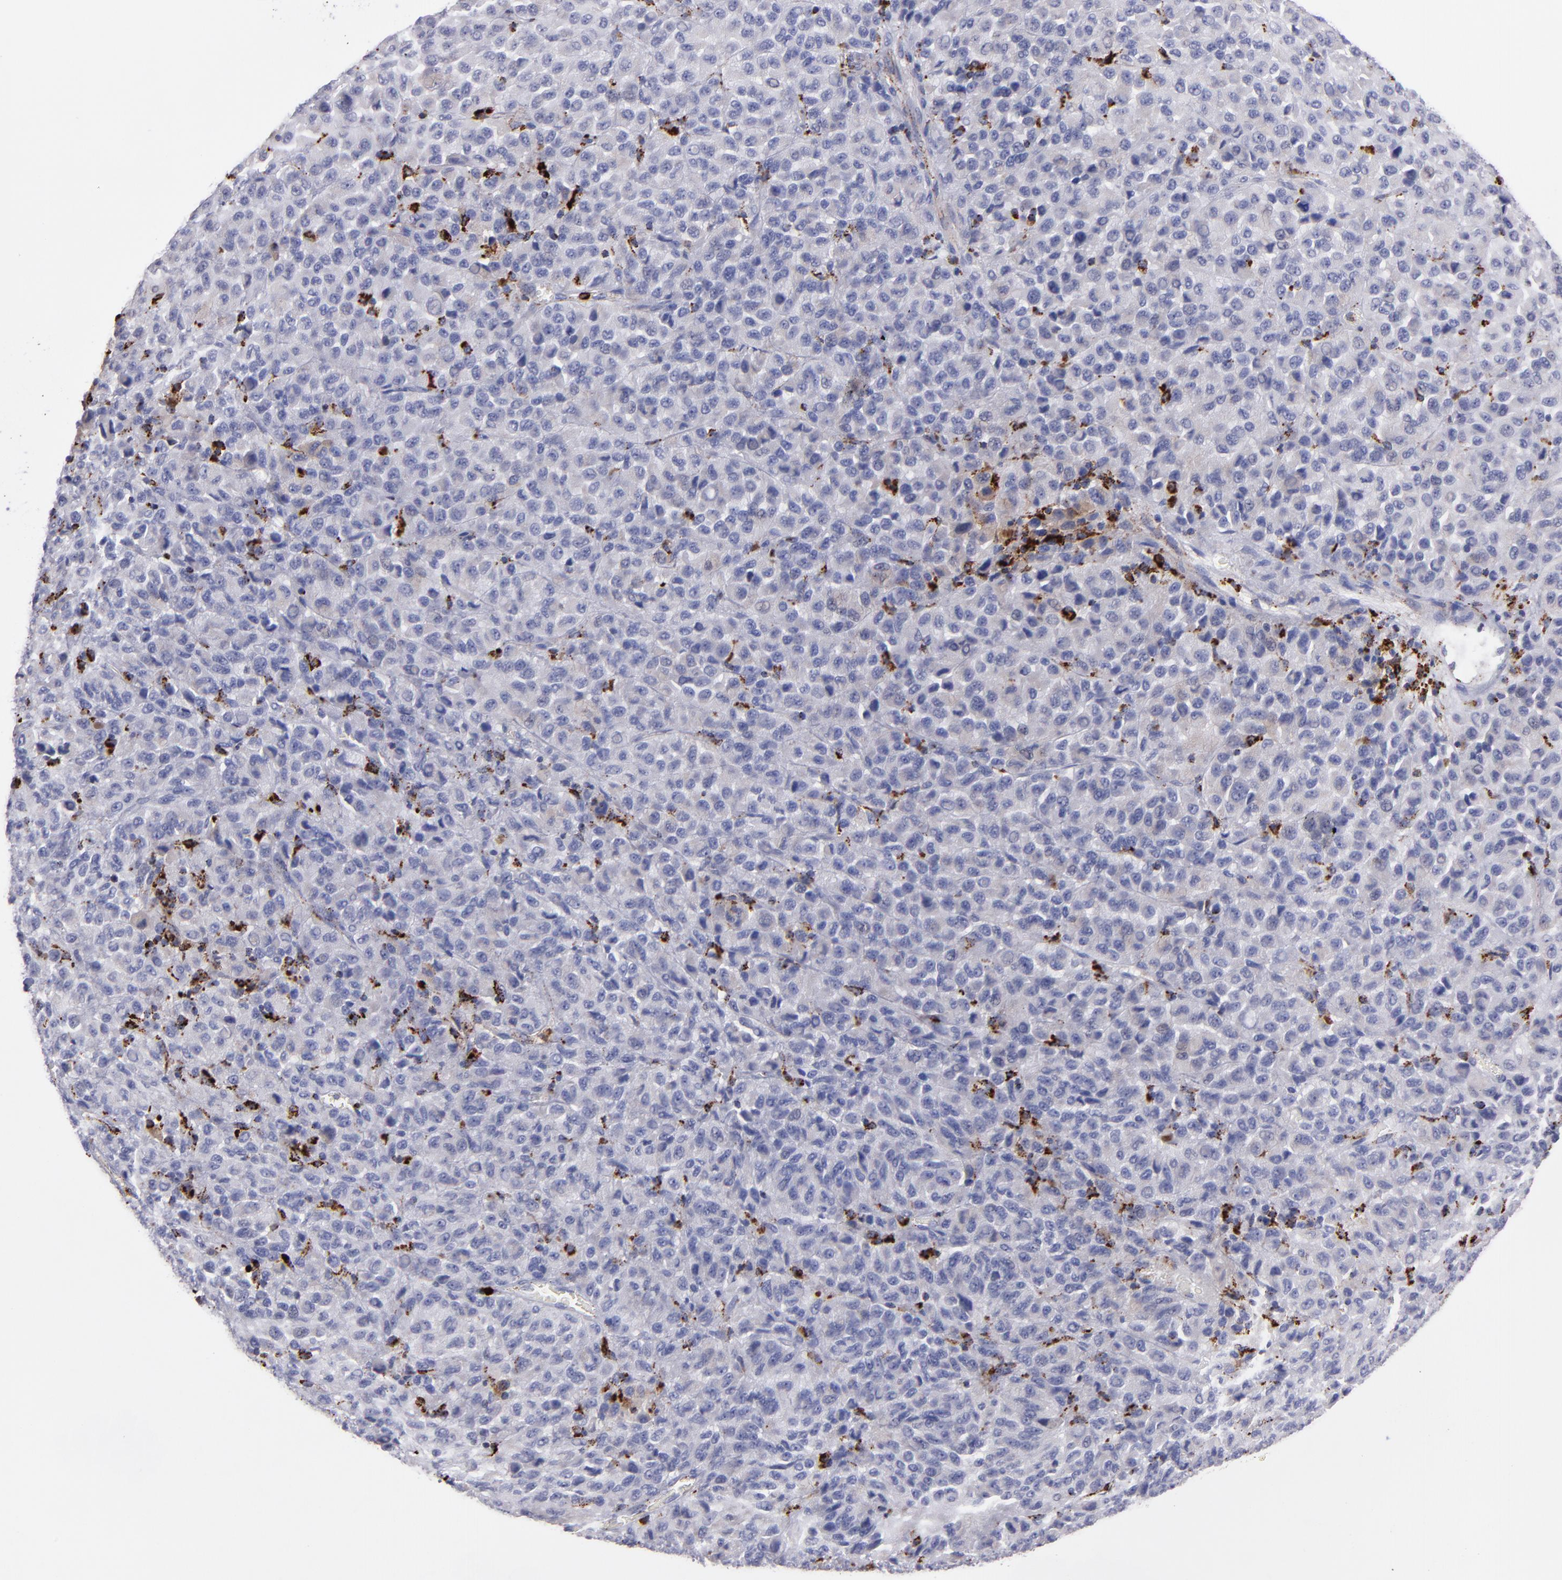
{"staining": {"intensity": "negative", "quantity": "none", "location": "none"}, "tissue": "melanoma", "cell_type": "Tumor cells", "image_type": "cancer", "snomed": [{"axis": "morphology", "description": "Malignant melanoma, Metastatic site"}, {"axis": "topography", "description": "Lung"}], "caption": "IHC micrograph of melanoma stained for a protein (brown), which displays no staining in tumor cells.", "gene": "CTSS", "patient": {"sex": "male", "age": 64}}